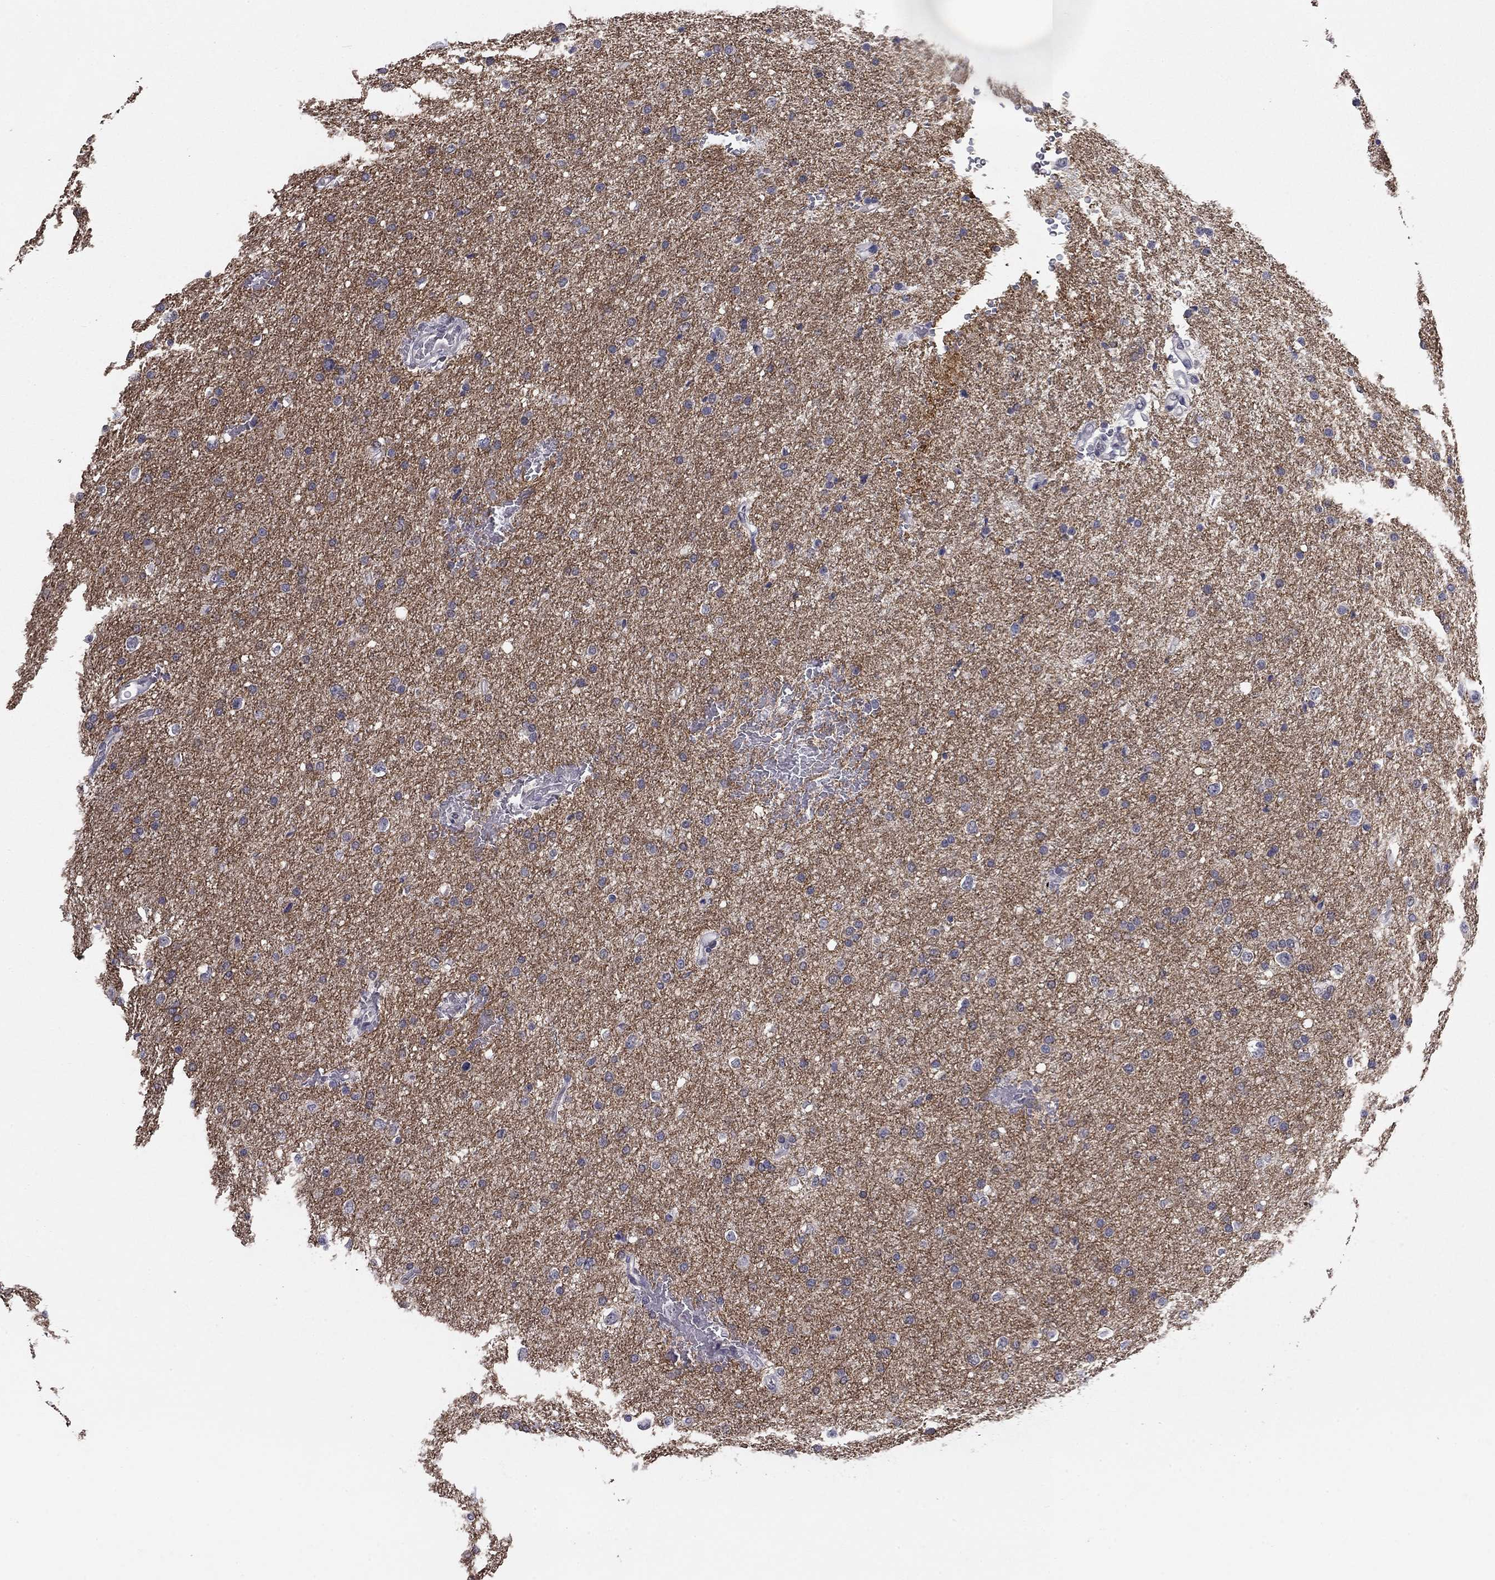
{"staining": {"intensity": "negative", "quantity": "none", "location": "none"}, "tissue": "glioma", "cell_type": "Tumor cells", "image_type": "cancer", "snomed": [{"axis": "morphology", "description": "Glioma, malignant, Low grade"}, {"axis": "topography", "description": "Brain"}], "caption": "This is an immunohistochemistry histopathology image of malignant glioma (low-grade). There is no staining in tumor cells.", "gene": "PRRT2", "patient": {"sex": "female", "age": 37}}